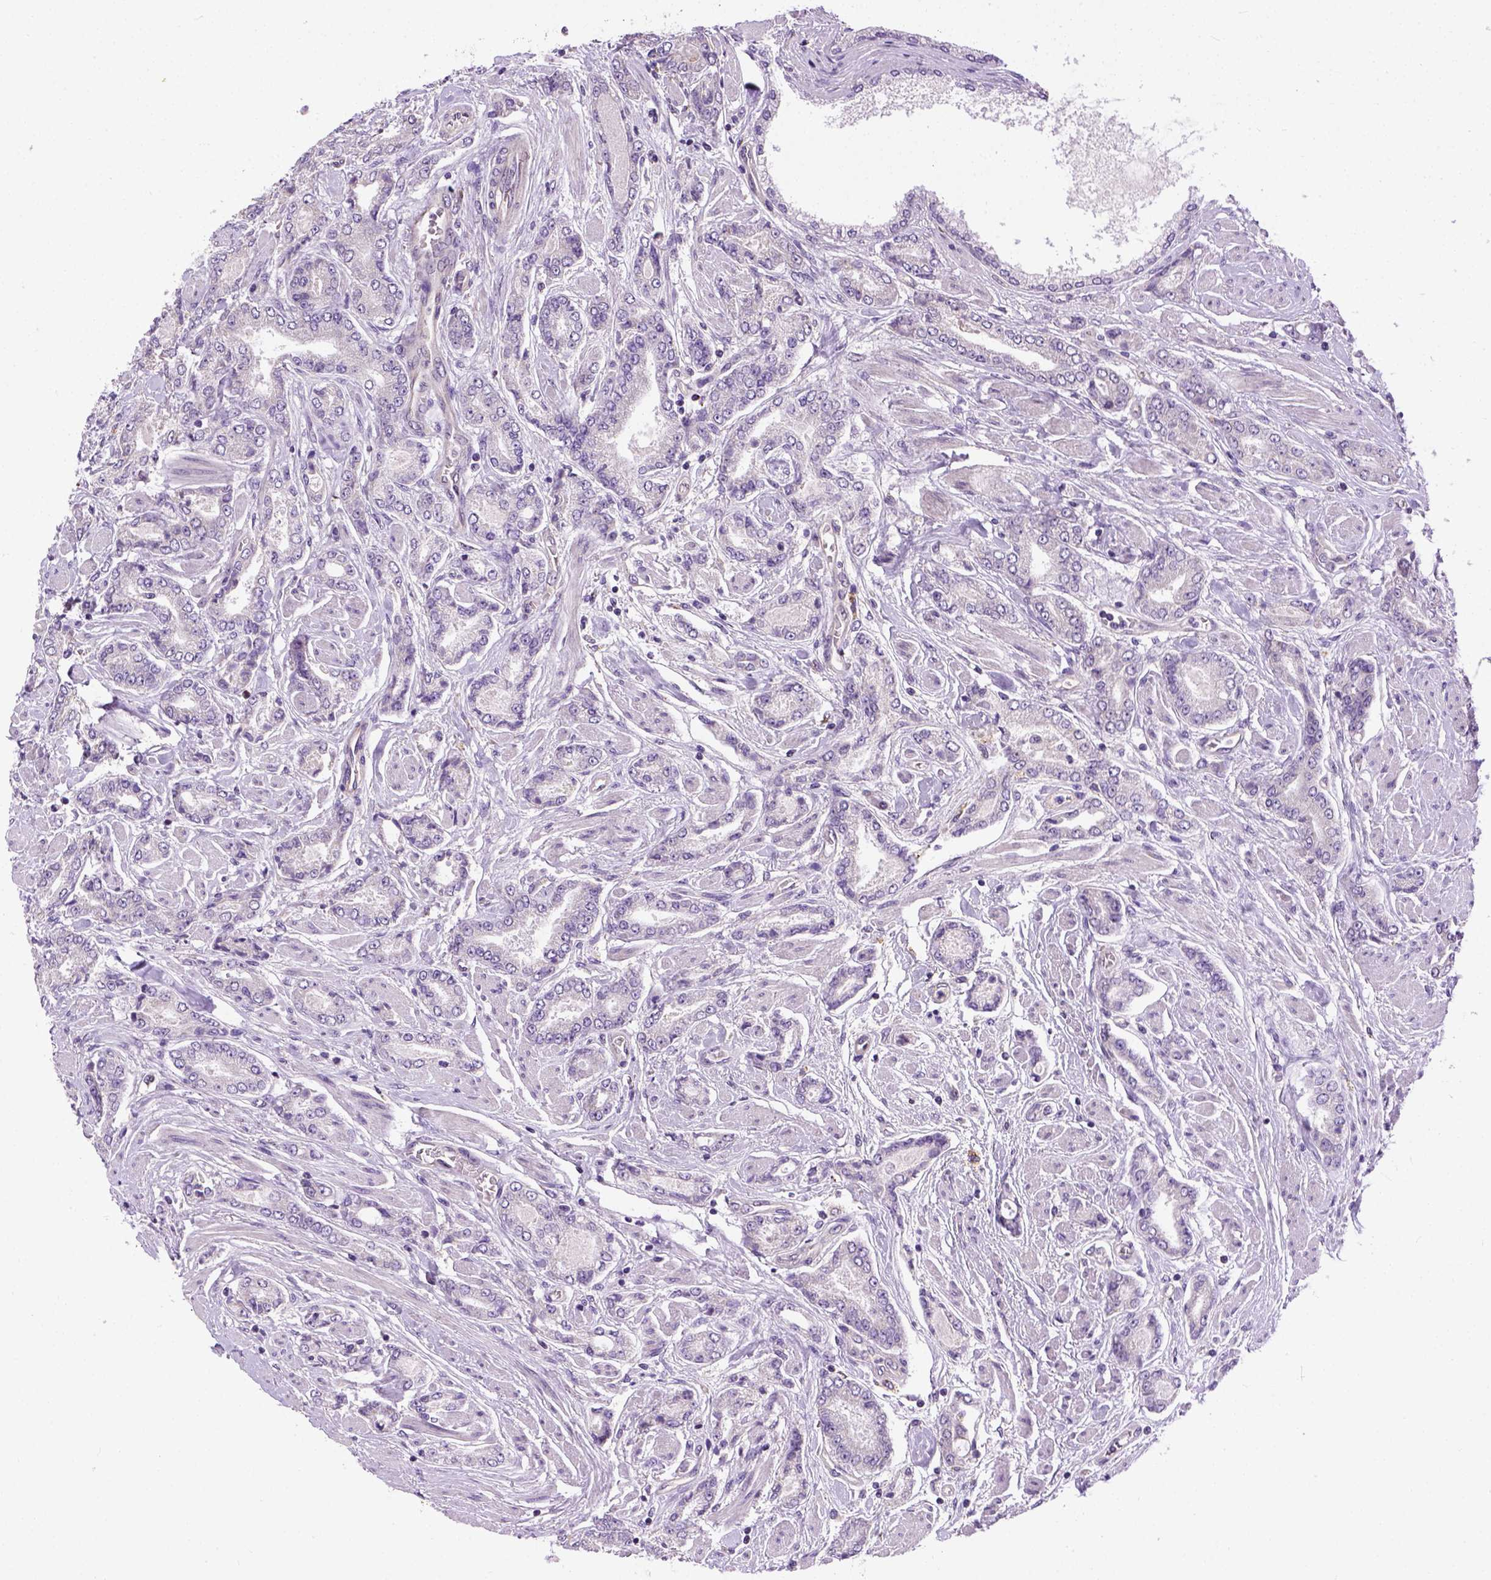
{"staining": {"intensity": "negative", "quantity": "none", "location": "none"}, "tissue": "prostate cancer", "cell_type": "Tumor cells", "image_type": "cancer", "snomed": [{"axis": "morphology", "description": "Adenocarcinoma, NOS"}, {"axis": "topography", "description": "Prostate"}], "caption": "The micrograph exhibits no staining of tumor cells in prostate cancer (adenocarcinoma).", "gene": "KAZN", "patient": {"sex": "male", "age": 64}}